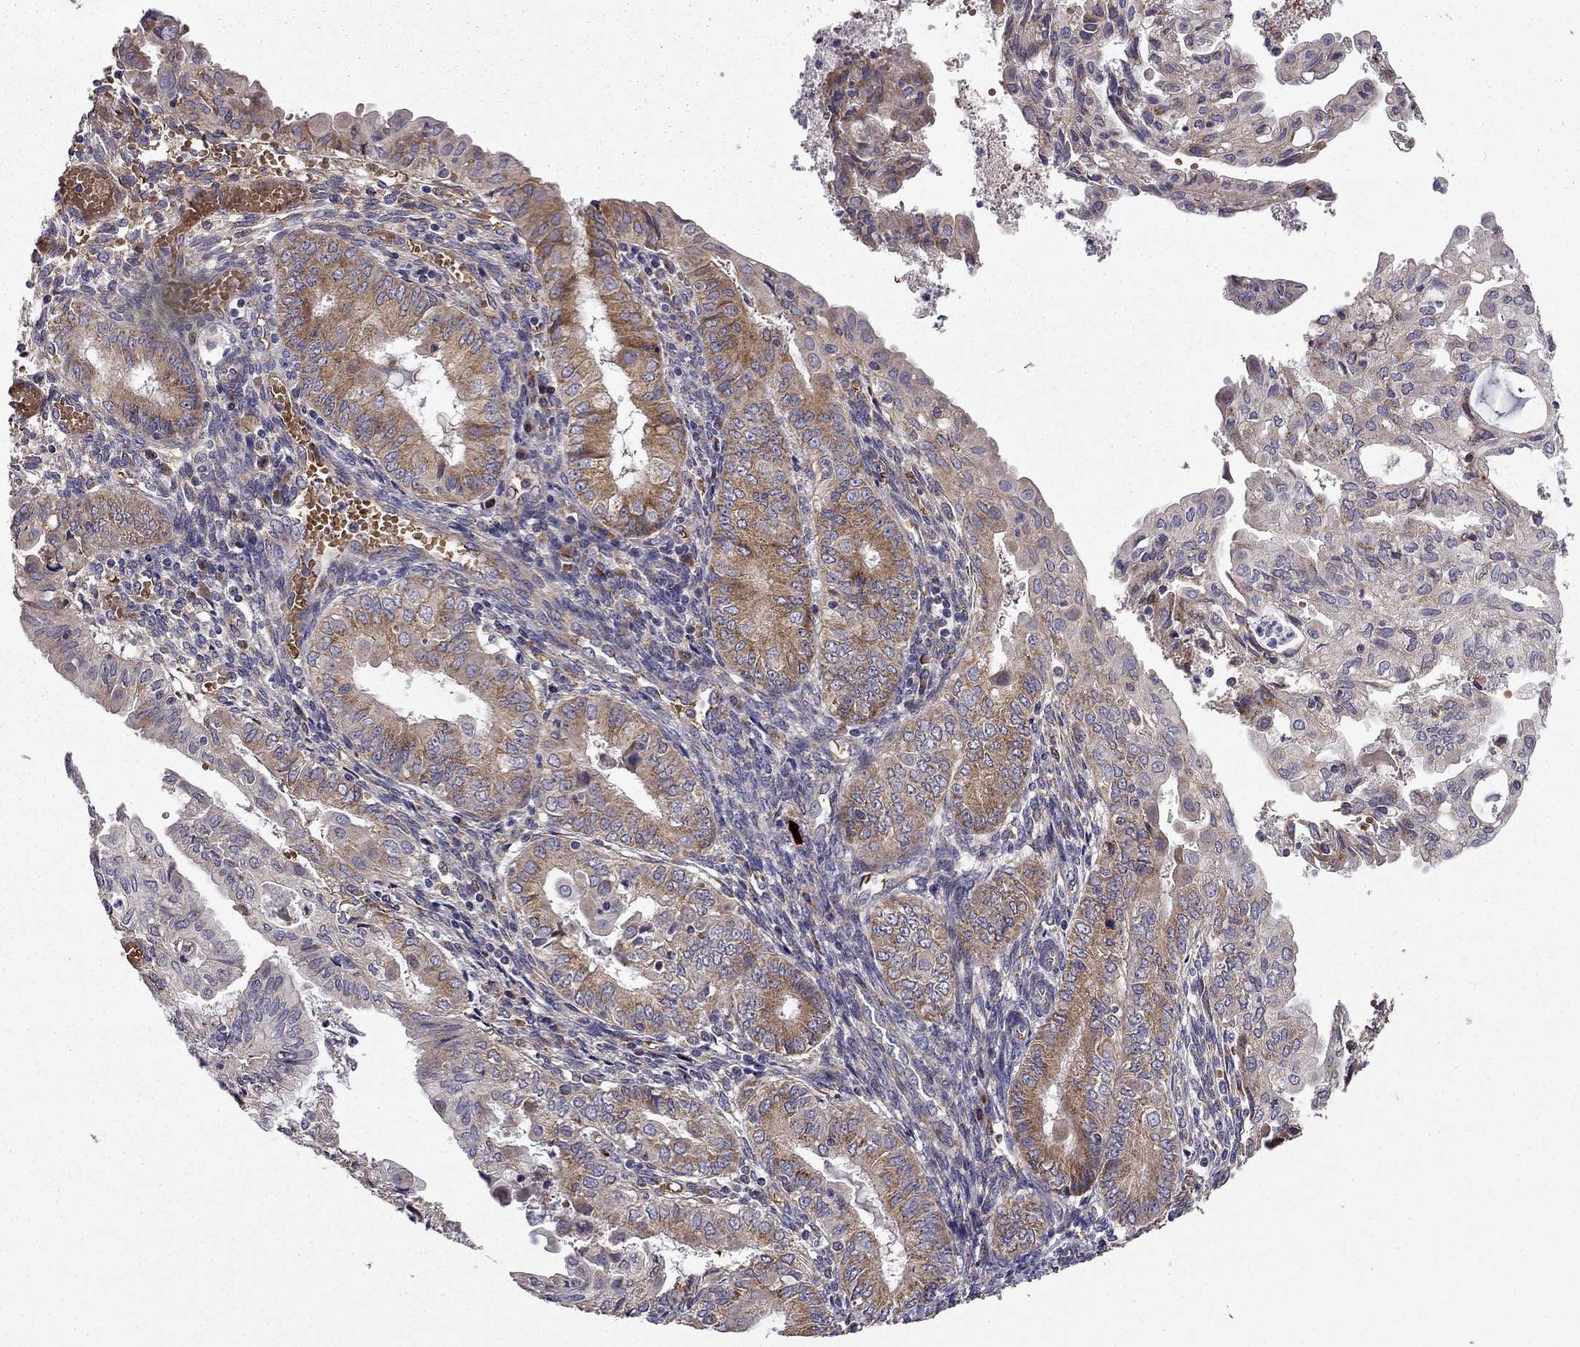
{"staining": {"intensity": "moderate", "quantity": "25%-75%", "location": "cytoplasmic/membranous"}, "tissue": "endometrial cancer", "cell_type": "Tumor cells", "image_type": "cancer", "snomed": [{"axis": "morphology", "description": "Adenocarcinoma, NOS"}, {"axis": "topography", "description": "Endometrium"}], "caption": "This photomicrograph shows IHC staining of endometrial cancer (adenocarcinoma), with medium moderate cytoplasmic/membranous positivity in approximately 25%-75% of tumor cells.", "gene": "B4GALT7", "patient": {"sex": "female", "age": 68}}